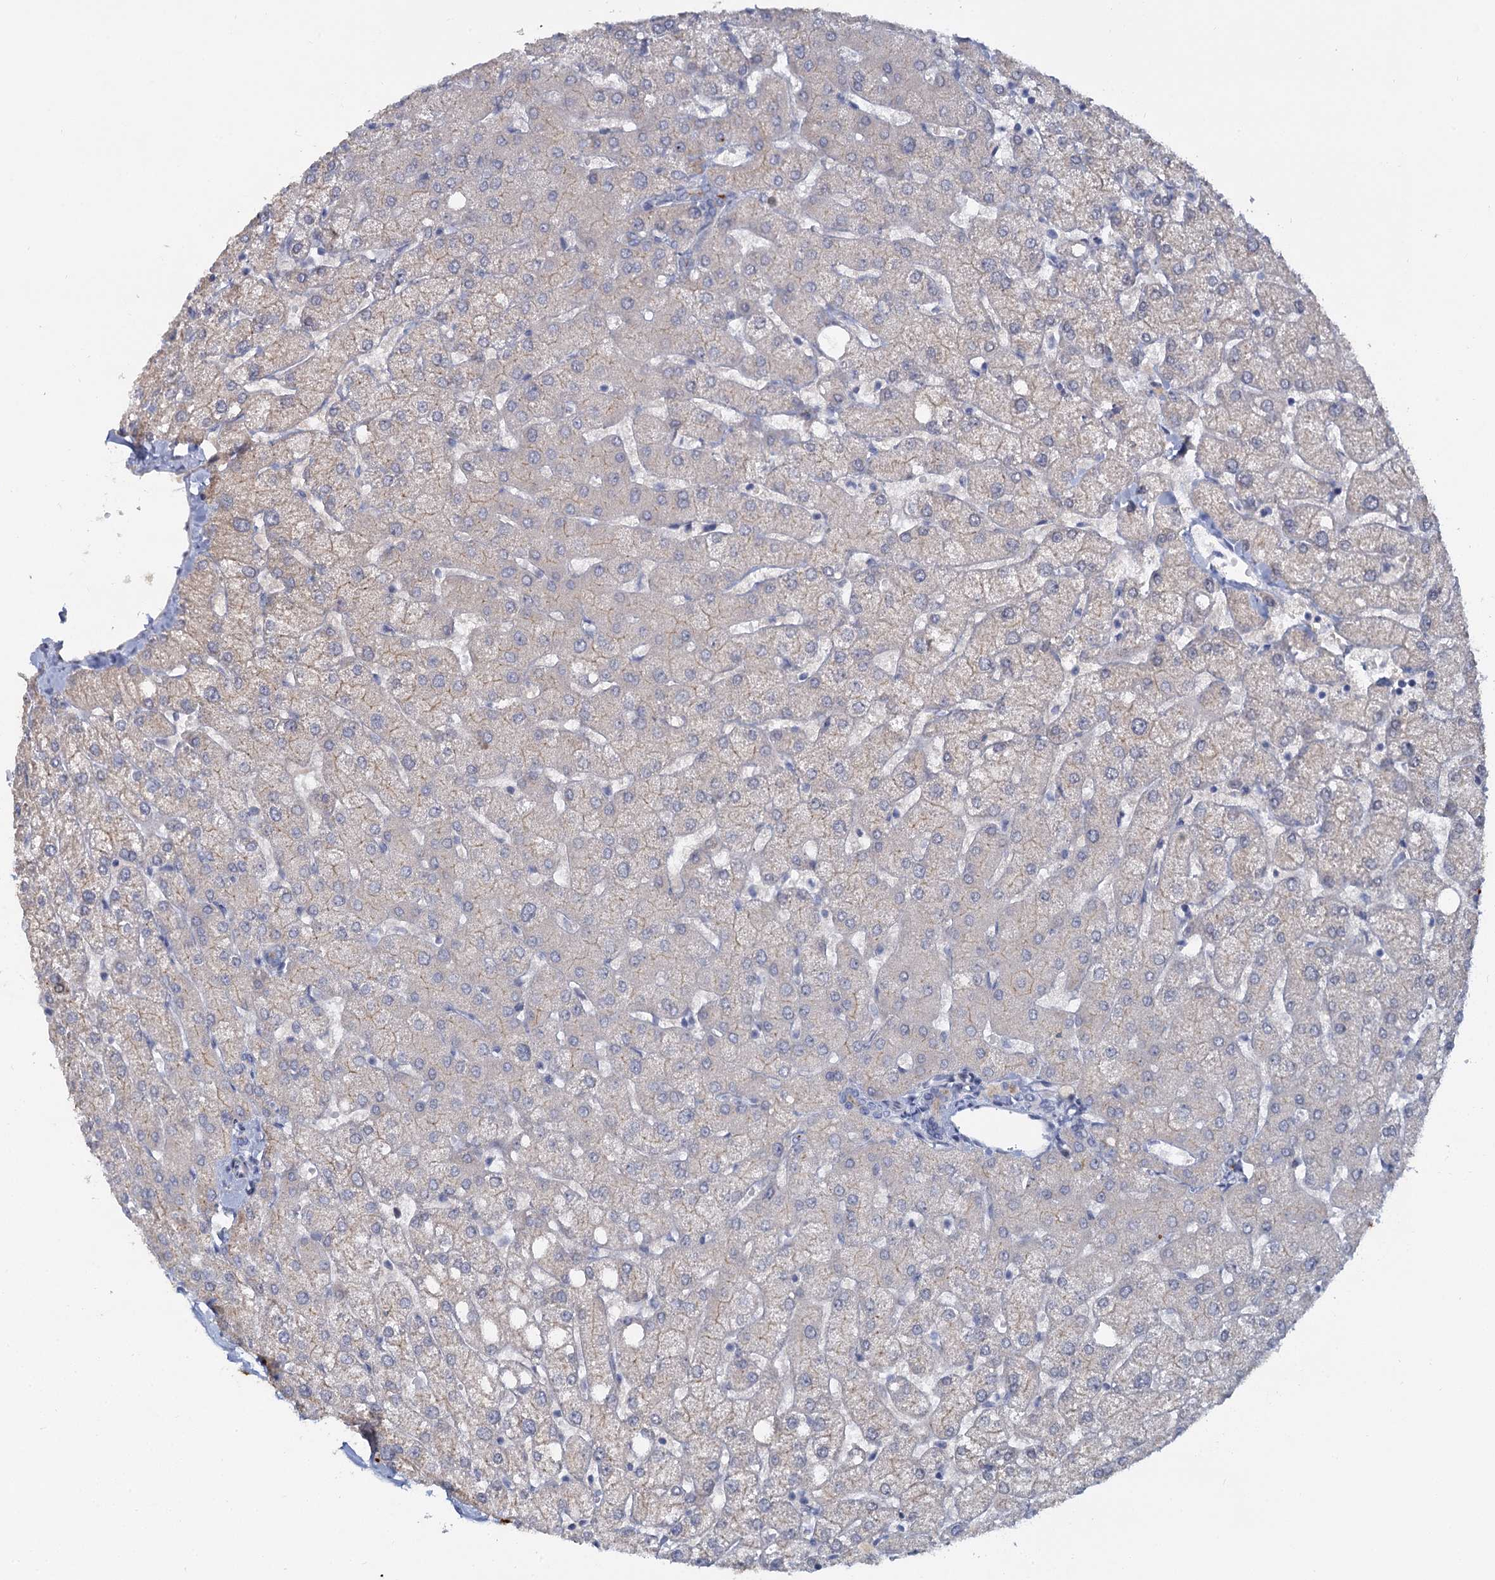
{"staining": {"intensity": "negative", "quantity": "none", "location": "none"}, "tissue": "liver", "cell_type": "Cholangiocytes", "image_type": "normal", "snomed": [{"axis": "morphology", "description": "Normal tissue, NOS"}, {"axis": "topography", "description": "Liver"}], "caption": "Immunohistochemistry (IHC) image of normal human liver stained for a protein (brown), which shows no expression in cholangiocytes.", "gene": "ACRBP", "patient": {"sex": "female", "age": 54}}